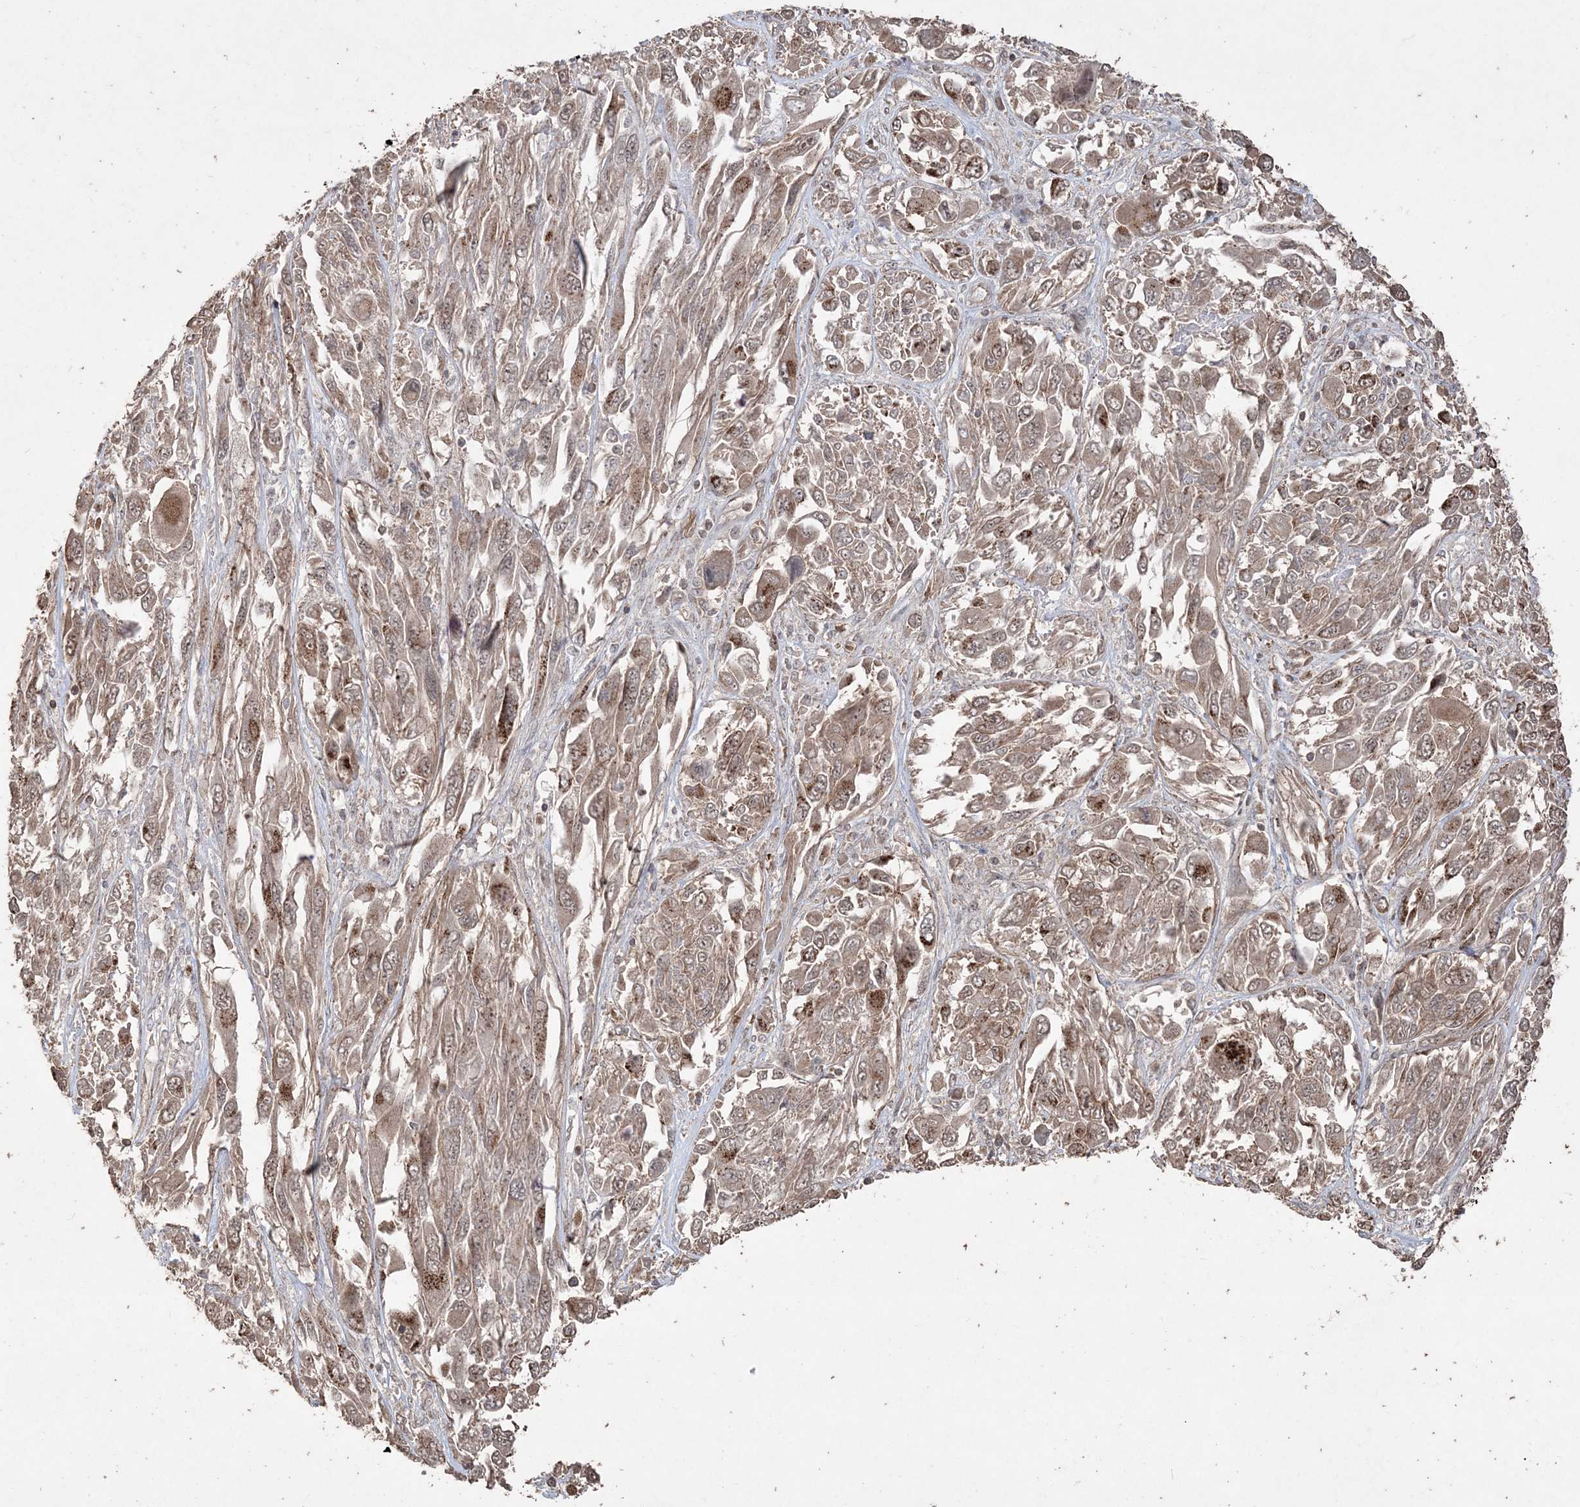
{"staining": {"intensity": "weak", "quantity": ">75%", "location": "cytoplasmic/membranous,nuclear"}, "tissue": "melanoma", "cell_type": "Tumor cells", "image_type": "cancer", "snomed": [{"axis": "morphology", "description": "Malignant melanoma, NOS"}, {"axis": "topography", "description": "Skin"}], "caption": "Malignant melanoma stained for a protein displays weak cytoplasmic/membranous and nuclear positivity in tumor cells.", "gene": "EHHADH", "patient": {"sex": "female", "age": 91}}